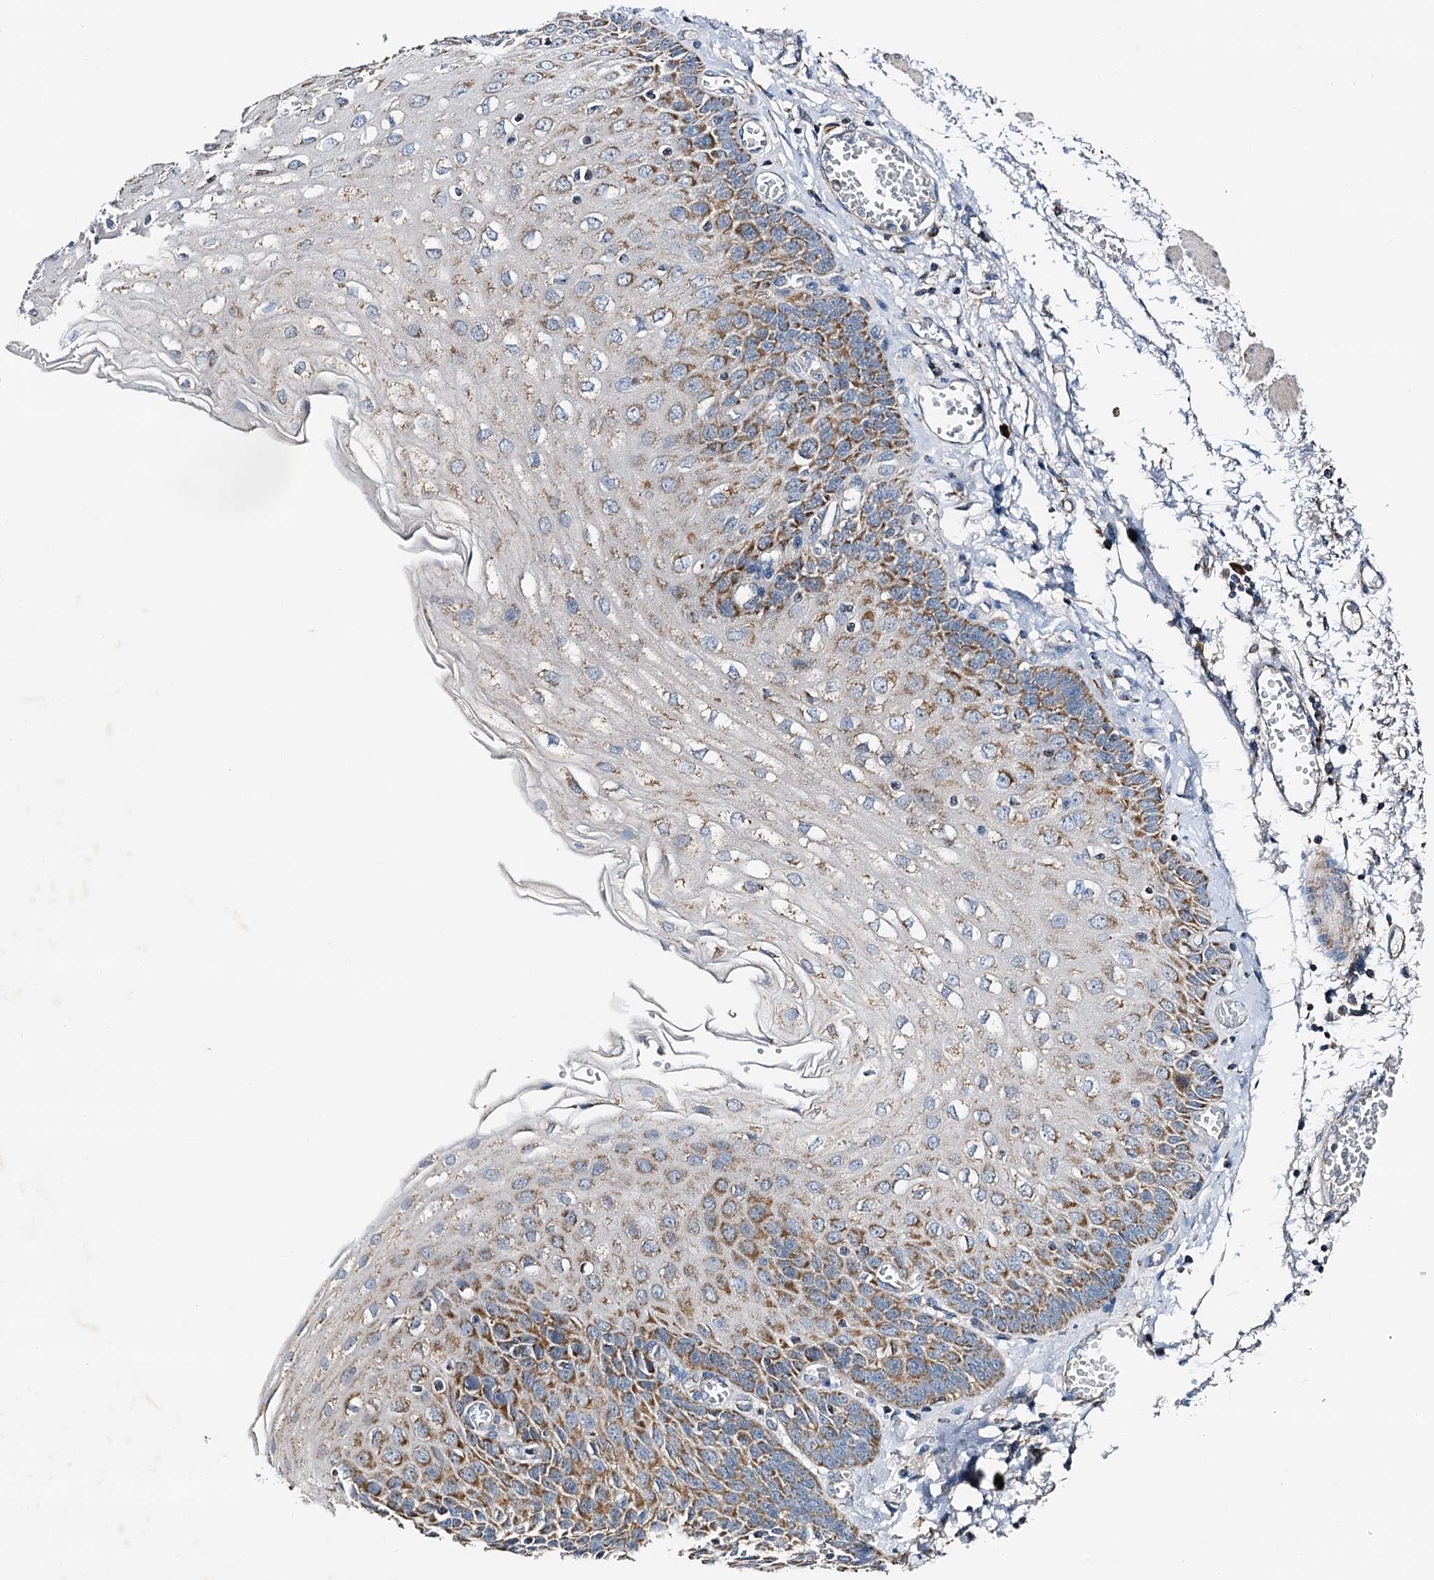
{"staining": {"intensity": "moderate", "quantity": ">75%", "location": "cytoplasmic/membranous"}, "tissue": "esophagus", "cell_type": "Squamous epithelial cells", "image_type": "normal", "snomed": [{"axis": "morphology", "description": "Normal tissue, NOS"}, {"axis": "topography", "description": "Esophagus"}], "caption": "Esophagus stained for a protein (brown) reveals moderate cytoplasmic/membranous positive expression in about >75% of squamous epithelial cells.", "gene": "POC1A", "patient": {"sex": "male", "age": 81}}